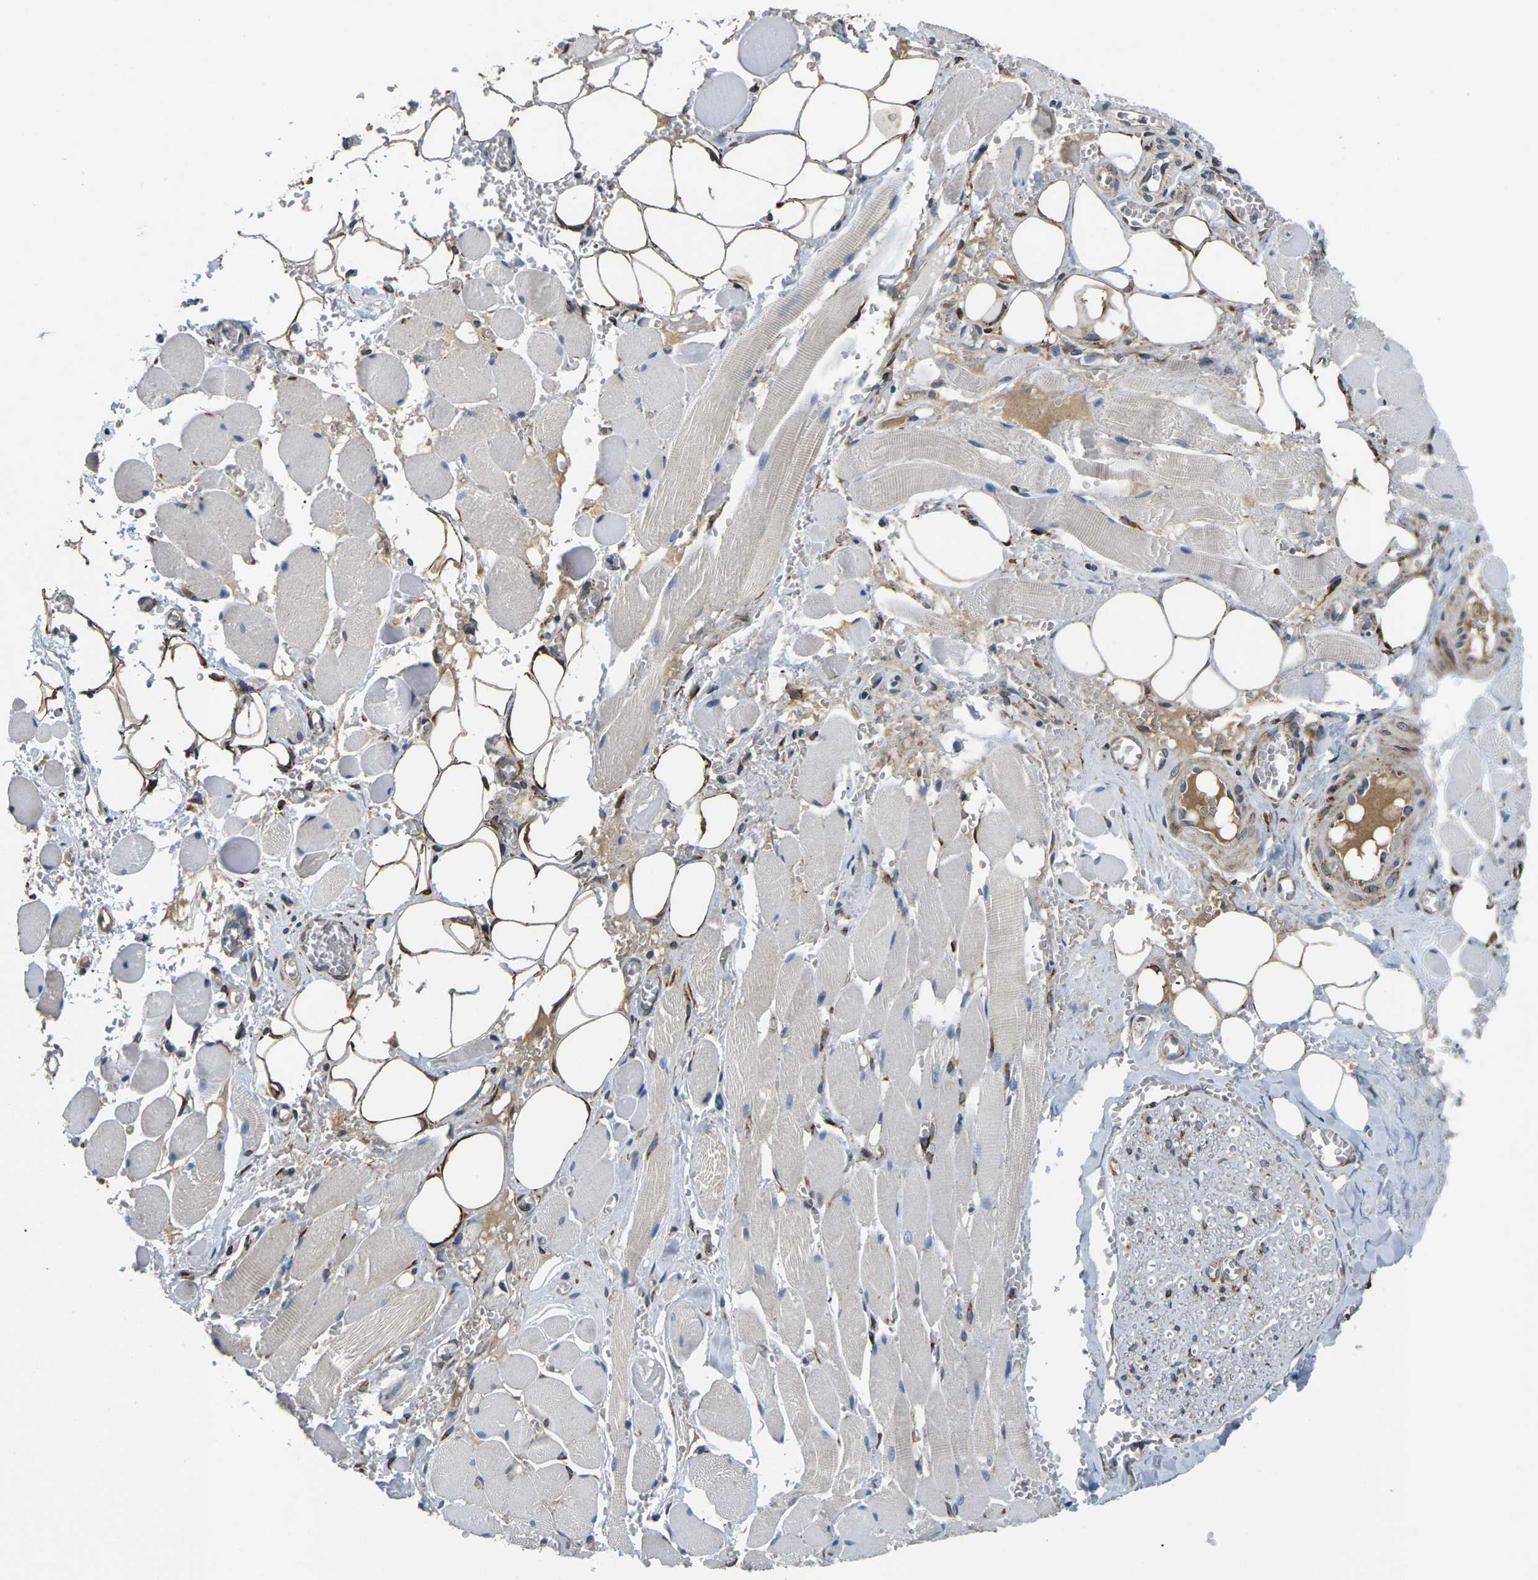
{"staining": {"intensity": "strong", "quantity": "25%-75%", "location": "cytoplasmic/membranous"}, "tissue": "adipose tissue", "cell_type": "Adipocytes", "image_type": "normal", "snomed": [{"axis": "morphology", "description": "Squamous cell carcinoma, NOS"}, {"axis": "topography", "description": "Oral tissue"}, {"axis": "topography", "description": "Head-Neck"}], "caption": "Adipose tissue stained with DAB (3,3'-diaminobenzidine) immunohistochemistry (IHC) demonstrates high levels of strong cytoplasmic/membranous expression in about 25%-75% of adipocytes. (DAB (3,3'-diaminobenzidine) IHC with brightfield microscopy, high magnification).", "gene": "PDZD8", "patient": {"sex": "female", "age": 50}}